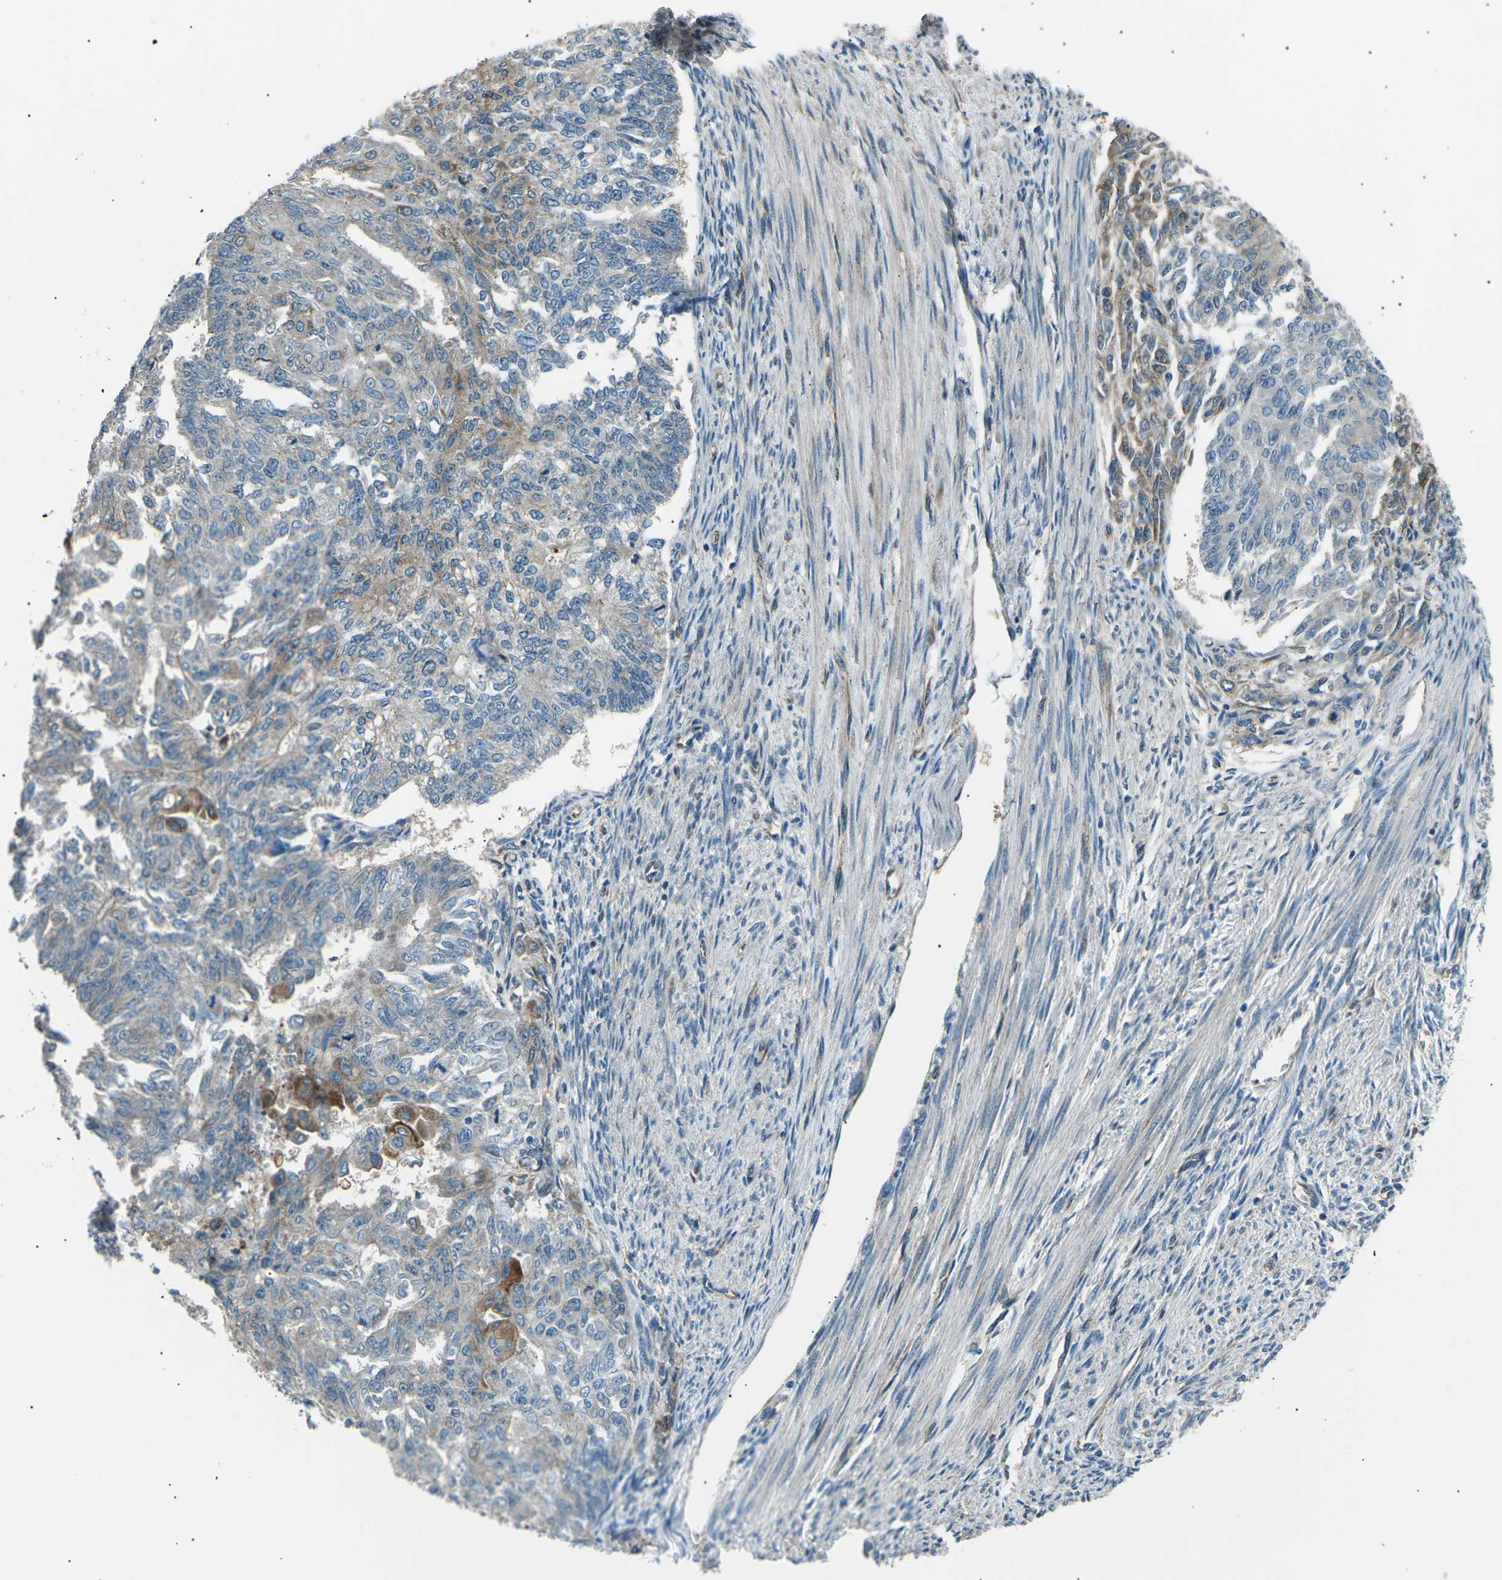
{"staining": {"intensity": "weak", "quantity": "<25%", "location": "cytoplasmic/membranous"}, "tissue": "endometrial cancer", "cell_type": "Tumor cells", "image_type": "cancer", "snomed": [{"axis": "morphology", "description": "Adenocarcinoma, NOS"}, {"axis": "topography", "description": "Endometrium"}], "caption": "The photomicrograph displays no significant positivity in tumor cells of adenocarcinoma (endometrial).", "gene": "SLK", "patient": {"sex": "female", "age": 32}}